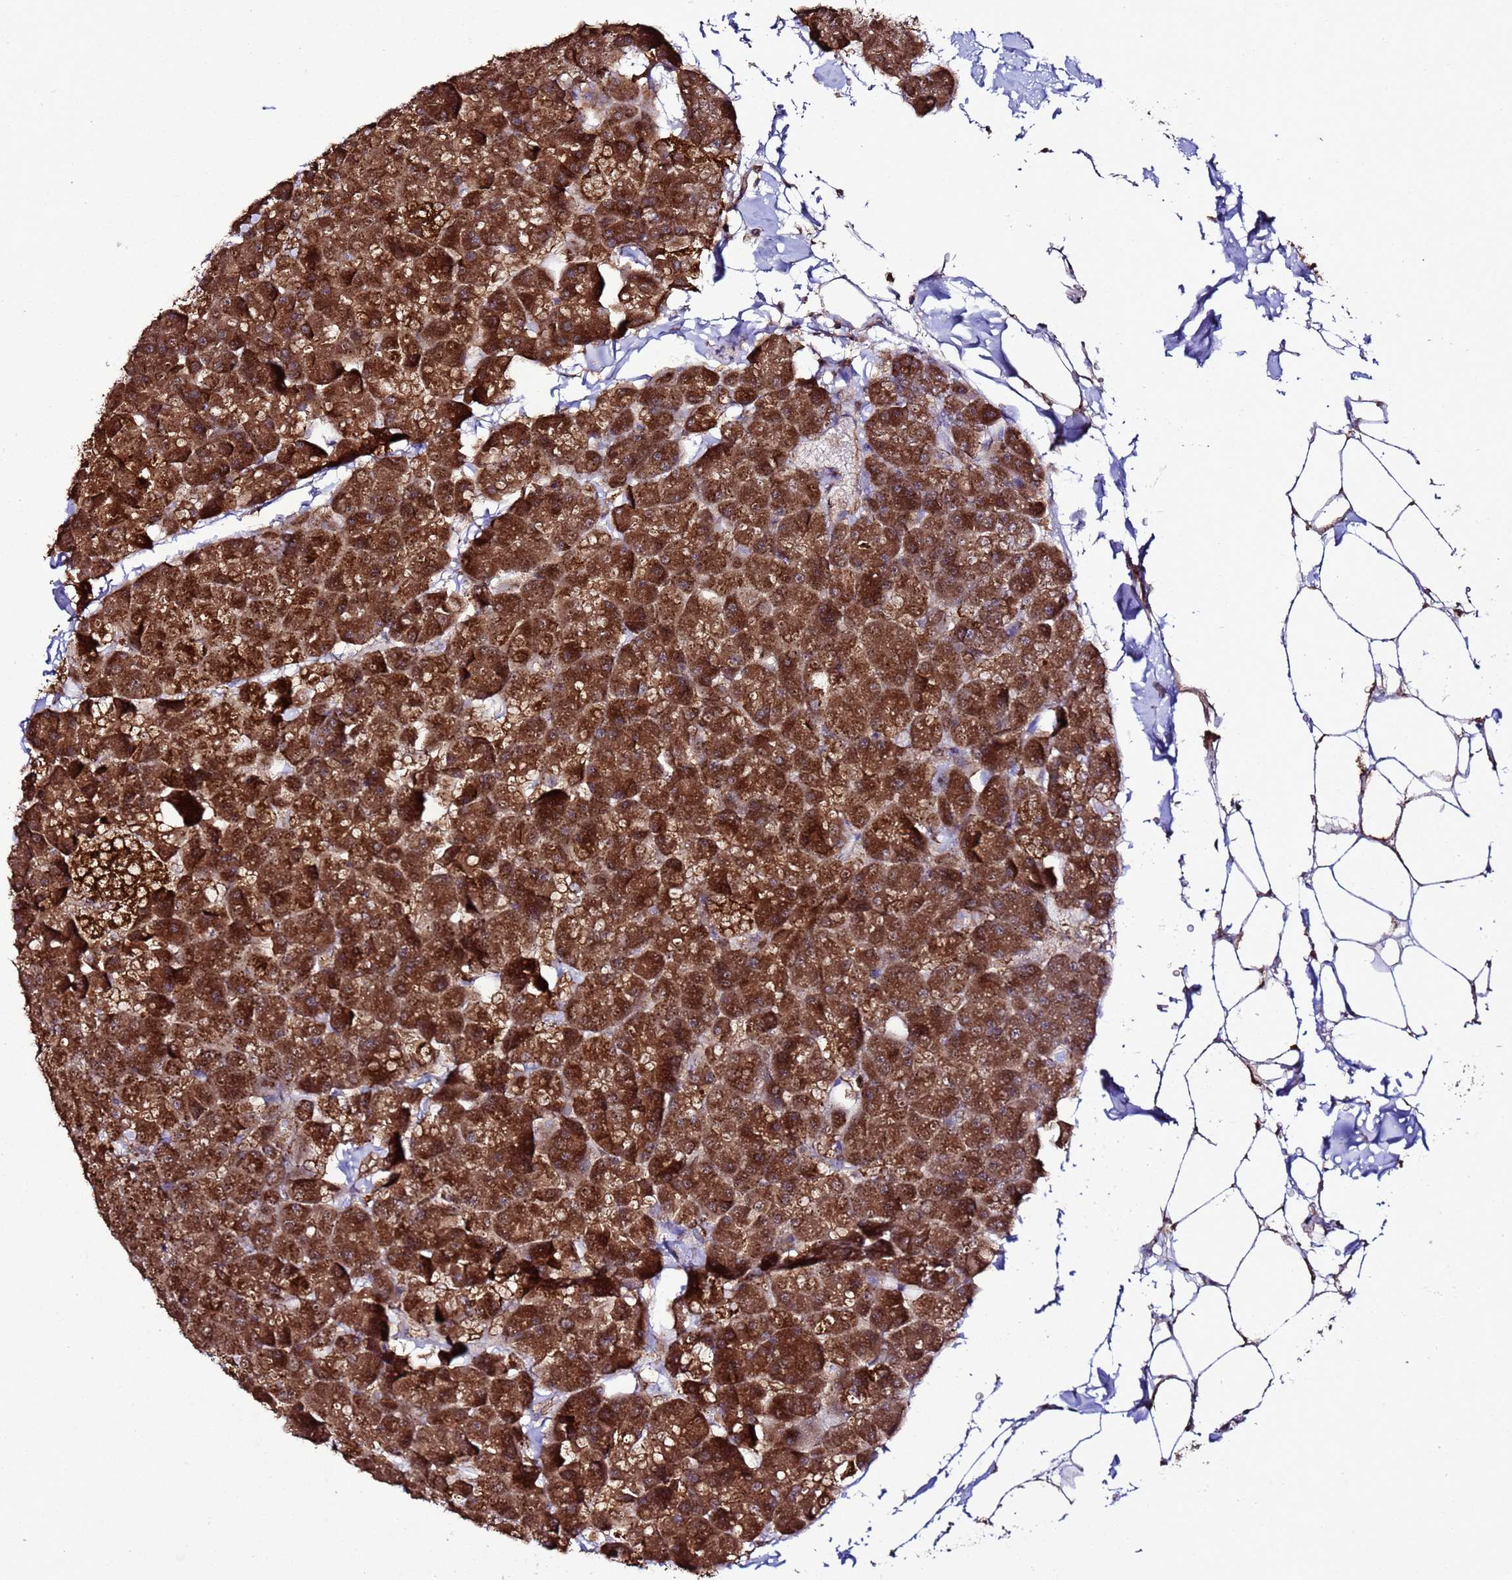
{"staining": {"intensity": "strong", "quantity": ">75%", "location": "cytoplasmic/membranous"}, "tissue": "pancreas", "cell_type": "Exocrine glandular cells", "image_type": "normal", "snomed": [{"axis": "morphology", "description": "Normal tissue, NOS"}, {"axis": "topography", "description": "Pancreas"}], "caption": "Normal pancreas reveals strong cytoplasmic/membranous staining in about >75% of exocrine glandular cells, visualized by immunohistochemistry.", "gene": "HSPBAP1", "patient": {"sex": "male", "age": 35}}